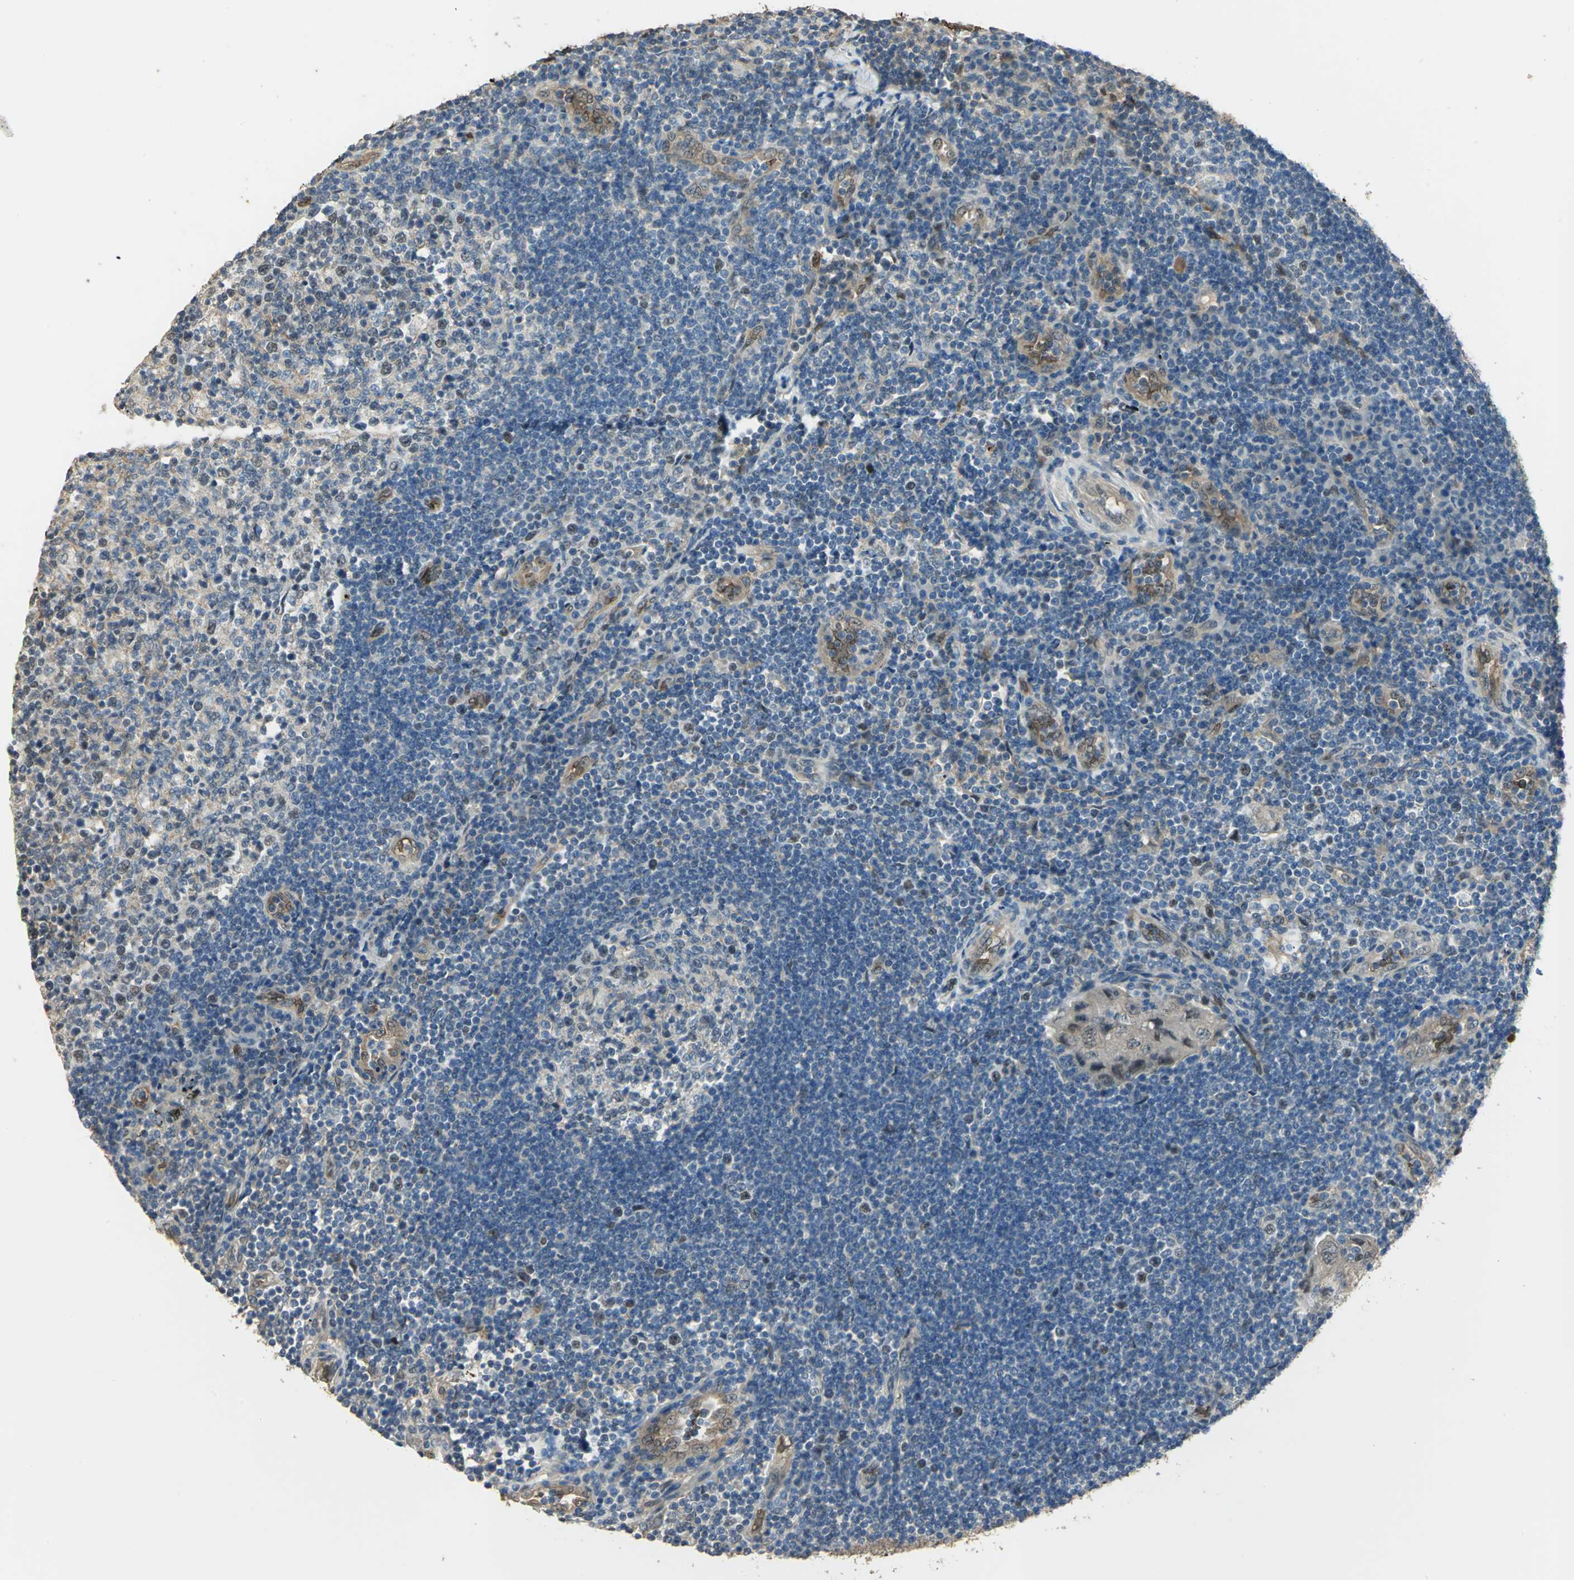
{"staining": {"intensity": "weak", "quantity": "25%-75%", "location": "cytoplasmic/membranous,nuclear"}, "tissue": "lymph node", "cell_type": "Germinal center cells", "image_type": "normal", "snomed": [{"axis": "morphology", "description": "Normal tissue, NOS"}, {"axis": "morphology", "description": "Squamous cell carcinoma, metastatic, NOS"}, {"axis": "topography", "description": "Lymph node"}], "caption": "An image showing weak cytoplasmic/membranous,nuclear positivity in approximately 25%-75% of germinal center cells in normal lymph node, as visualized by brown immunohistochemical staining.", "gene": "DDAH1", "patient": {"sex": "female", "age": 53}}